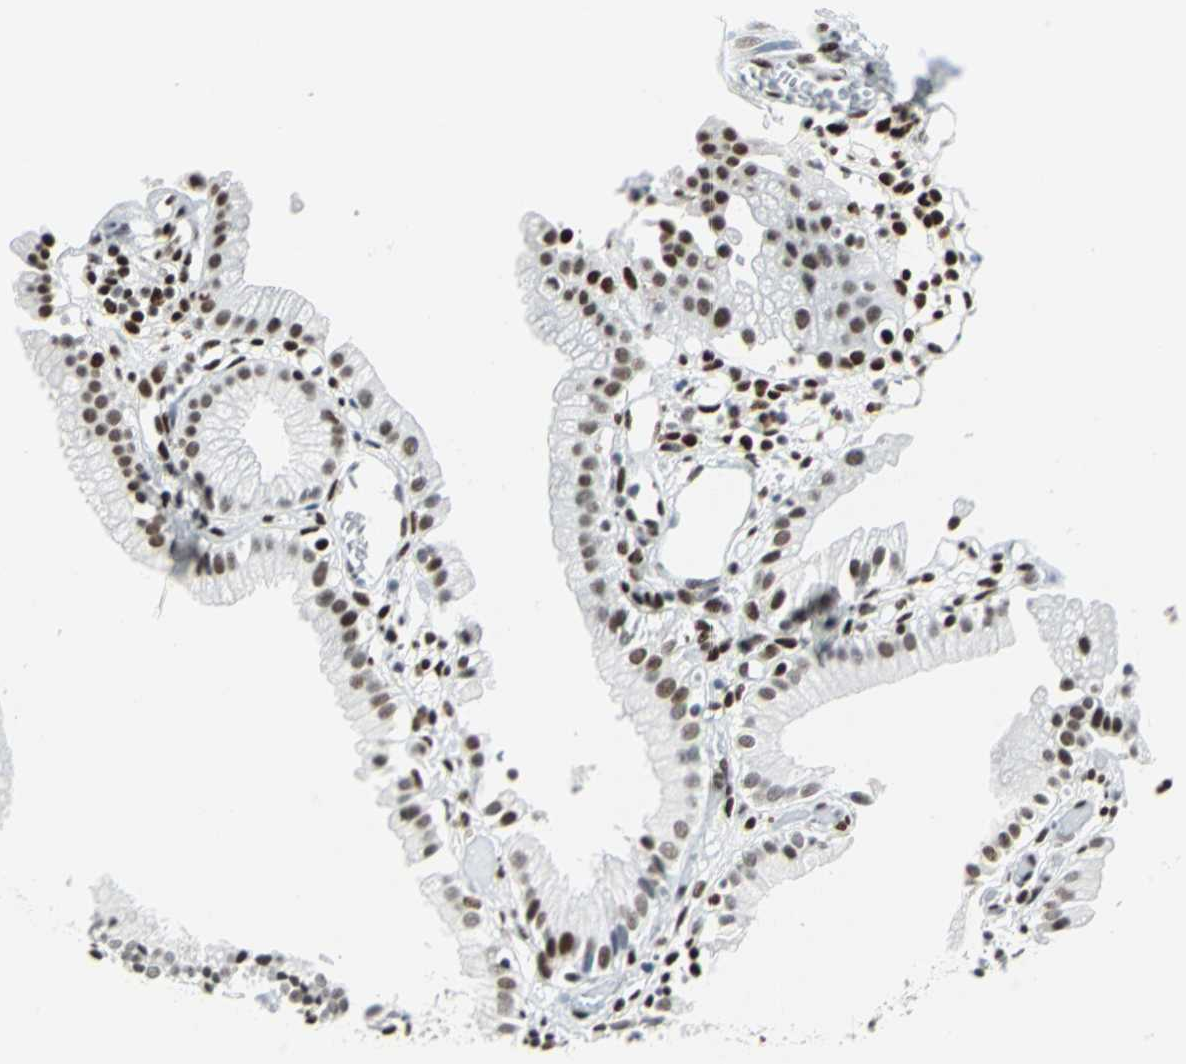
{"staining": {"intensity": "moderate", "quantity": ">75%", "location": "nuclear"}, "tissue": "gallbladder", "cell_type": "Glandular cells", "image_type": "normal", "snomed": [{"axis": "morphology", "description": "Normal tissue, NOS"}, {"axis": "topography", "description": "Gallbladder"}], "caption": "IHC staining of normal gallbladder, which displays medium levels of moderate nuclear expression in approximately >75% of glandular cells indicating moderate nuclear protein staining. The staining was performed using DAB (brown) for protein detection and nuclei were counterstained in hematoxylin (blue).", "gene": "HDAC2", "patient": {"sex": "male", "age": 65}}